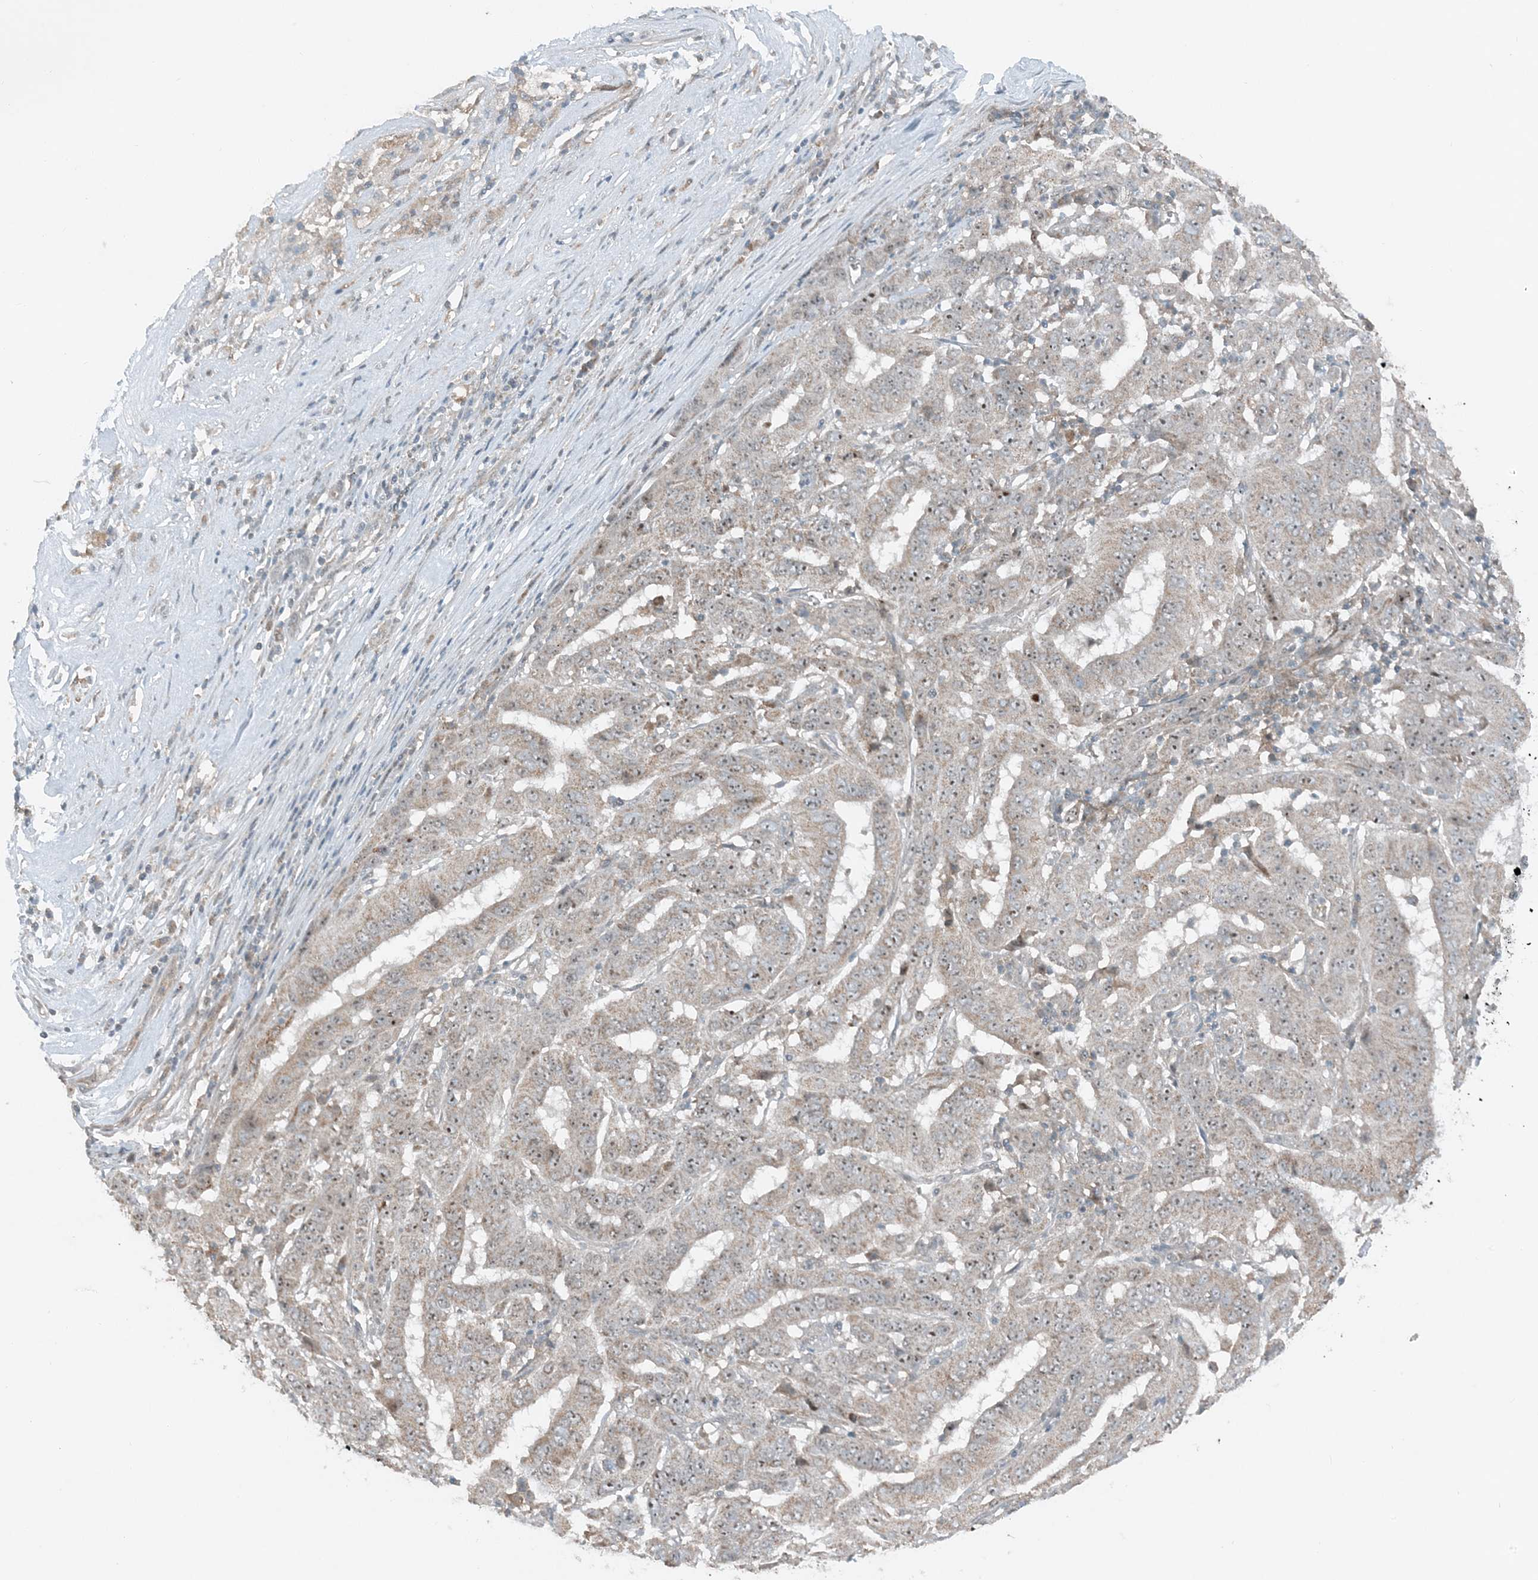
{"staining": {"intensity": "weak", "quantity": ">75%", "location": "cytoplasmic/membranous,nuclear"}, "tissue": "pancreatic cancer", "cell_type": "Tumor cells", "image_type": "cancer", "snomed": [{"axis": "morphology", "description": "Adenocarcinoma, NOS"}, {"axis": "topography", "description": "Pancreas"}], "caption": "Protein analysis of adenocarcinoma (pancreatic) tissue exhibits weak cytoplasmic/membranous and nuclear staining in approximately >75% of tumor cells.", "gene": "MITD1", "patient": {"sex": "male", "age": 63}}